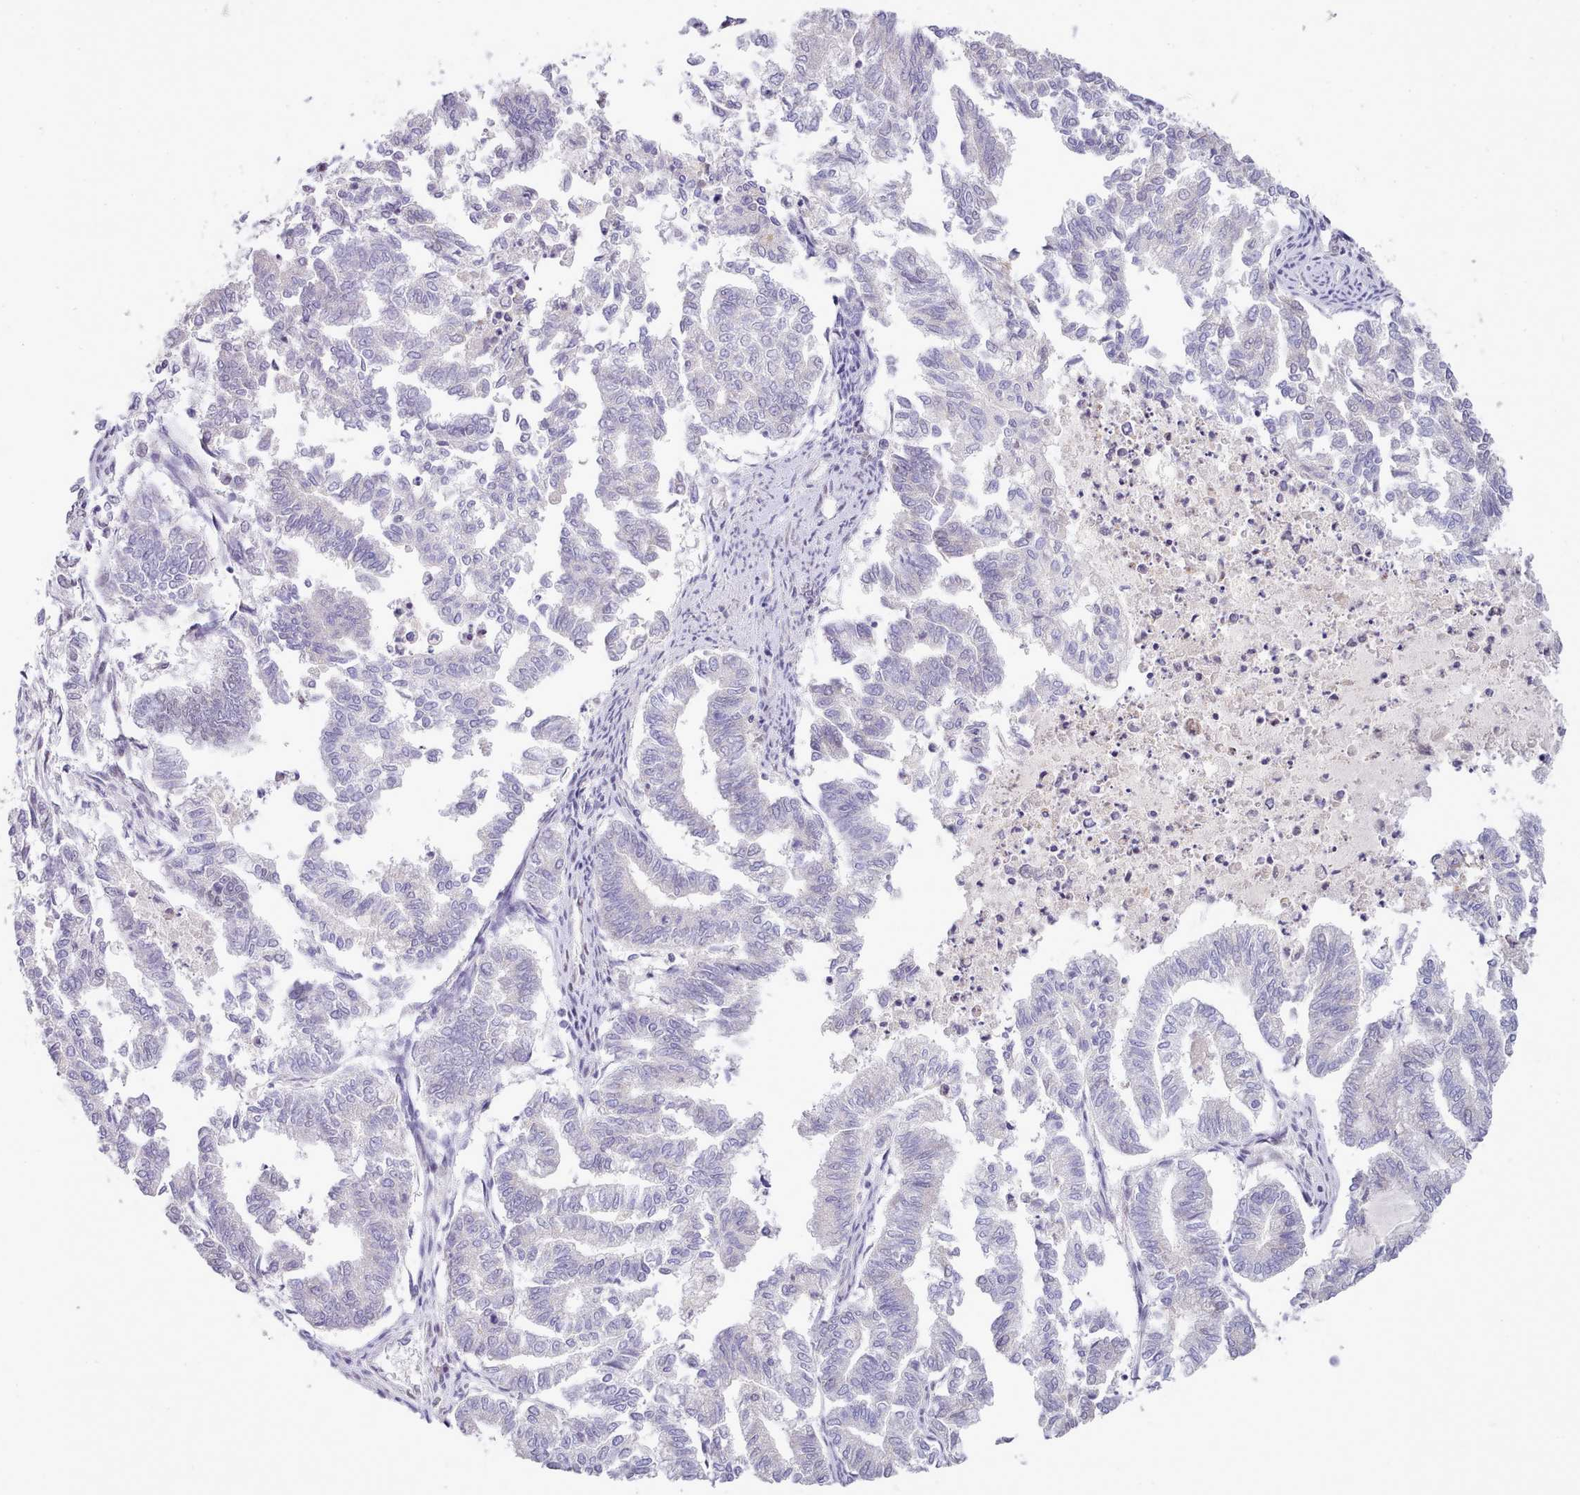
{"staining": {"intensity": "negative", "quantity": "none", "location": "none"}, "tissue": "endometrial cancer", "cell_type": "Tumor cells", "image_type": "cancer", "snomed": [{"axis": "morphology", "description": "Adenocarcinoma, NOS"}, {"axis": "topography", "description": "Endometrium"}], "caption": "High magnification brightfield microscopy of endometrial adenocarcinoma stained with DAB (3,3'-diaminobenzidine) (brown) and counterstained with hematoxylin (blue): tumor cells show no significant positivity.", "gene": "RFX1", "patient": {"sex": "female", "age": 79}}